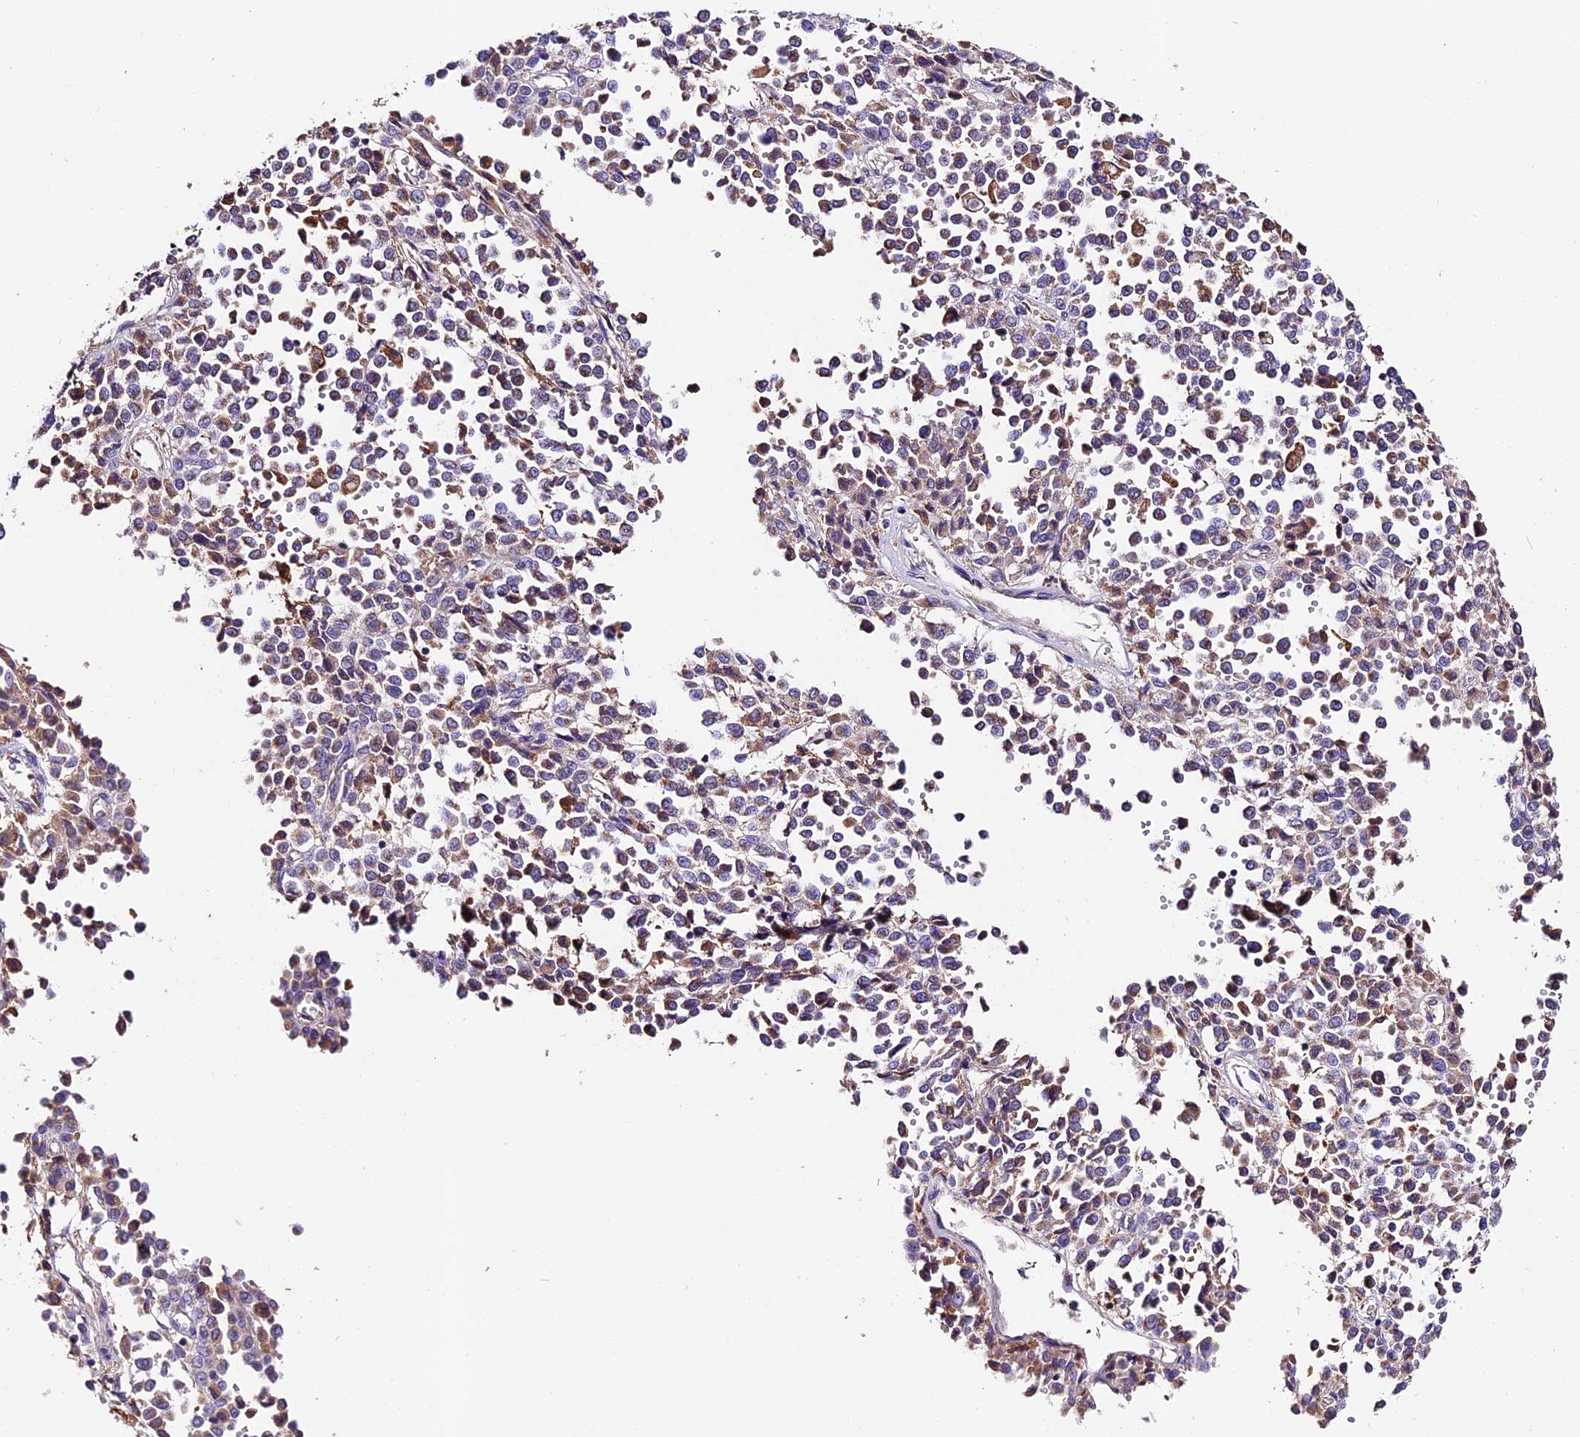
{"staining": {"intensity": "negative", "quantity": "none", "location": "none"}, "tissue": "melanoma", "cell_type": "Tumor cells", "image_type": "cancer", "snomed": [{"axis": "morphology", "description": "Malignant melanoma, Metastatic site"}, {"axis": "topography", "description": "Pancreas"}], "caption": "DAB immunohistochemical staining of human malignant melanoma (metastatic site) reveals no significant positivity in tumor cells.", "gene": "SIX5", "patient": {"sex": "female", "age": 30}}